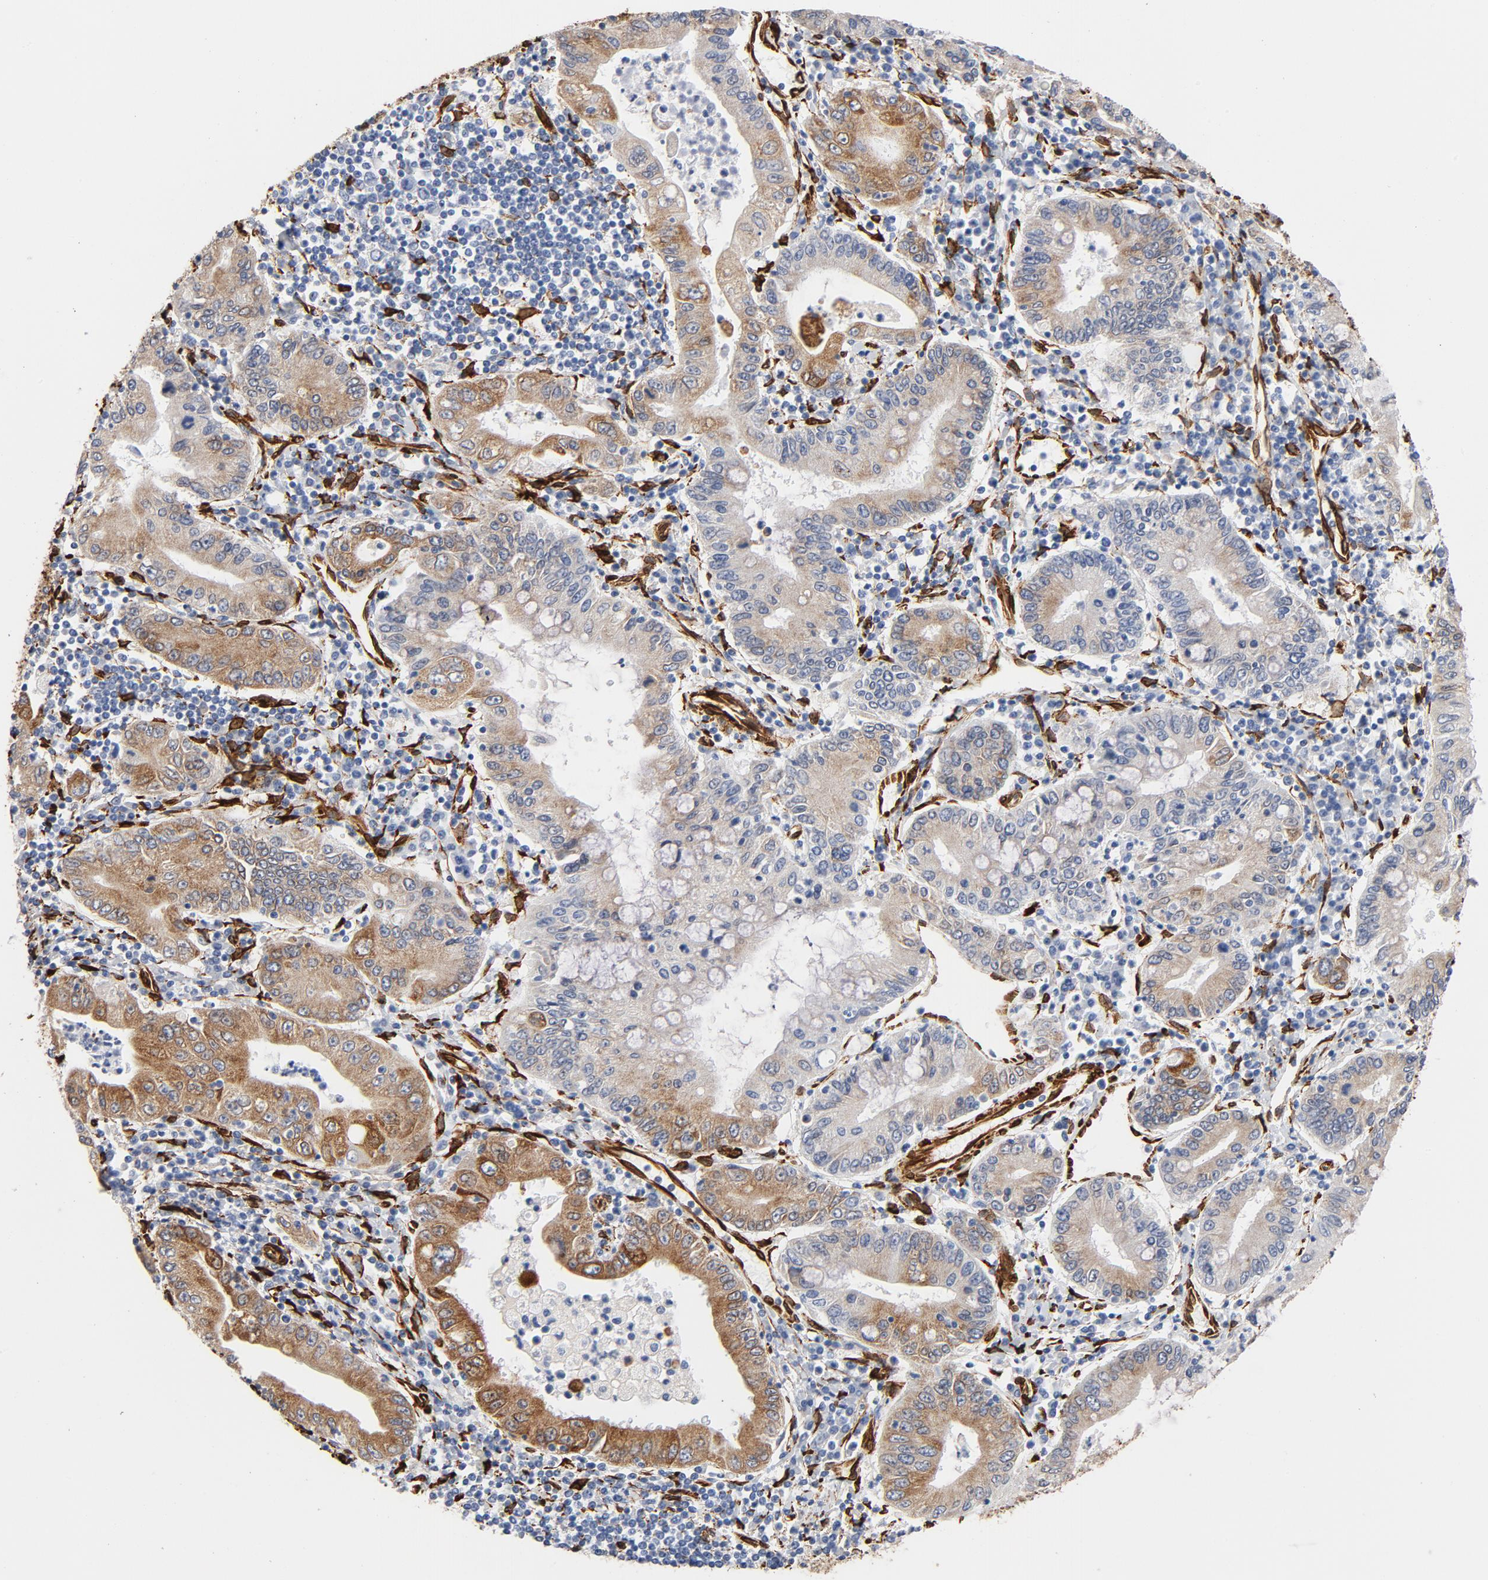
{"staining": {"intensity": "moderate", "quantity": ">75%", "location": "cytoplasmic/membranous"}, "tissue": "stomach cancer", "cell_type": "Tumor cells", "image_type": "cancer", "snomed": [{"axis": "morphology", "description": "Normal tissue, NOS"}, {"axis": "morphology", "description": "Adenocarcinoma, NOS"}, {"axis": "topography", "description": "Esophagus"}, {"axis": "topography", "description": "Stomach, upper"}, {"axis": "topography", "description": "Peripheral nerve tissue"}], "caption": "Immunohistochemistry image of stomach cancer stained for a protein (brown), which reveals medium levels of moderate cytoplasmic/membranous staining in about >75% of tumor cells.", "gene": "SERPINH1", "patient": {"sex": "male", "age": 62}}